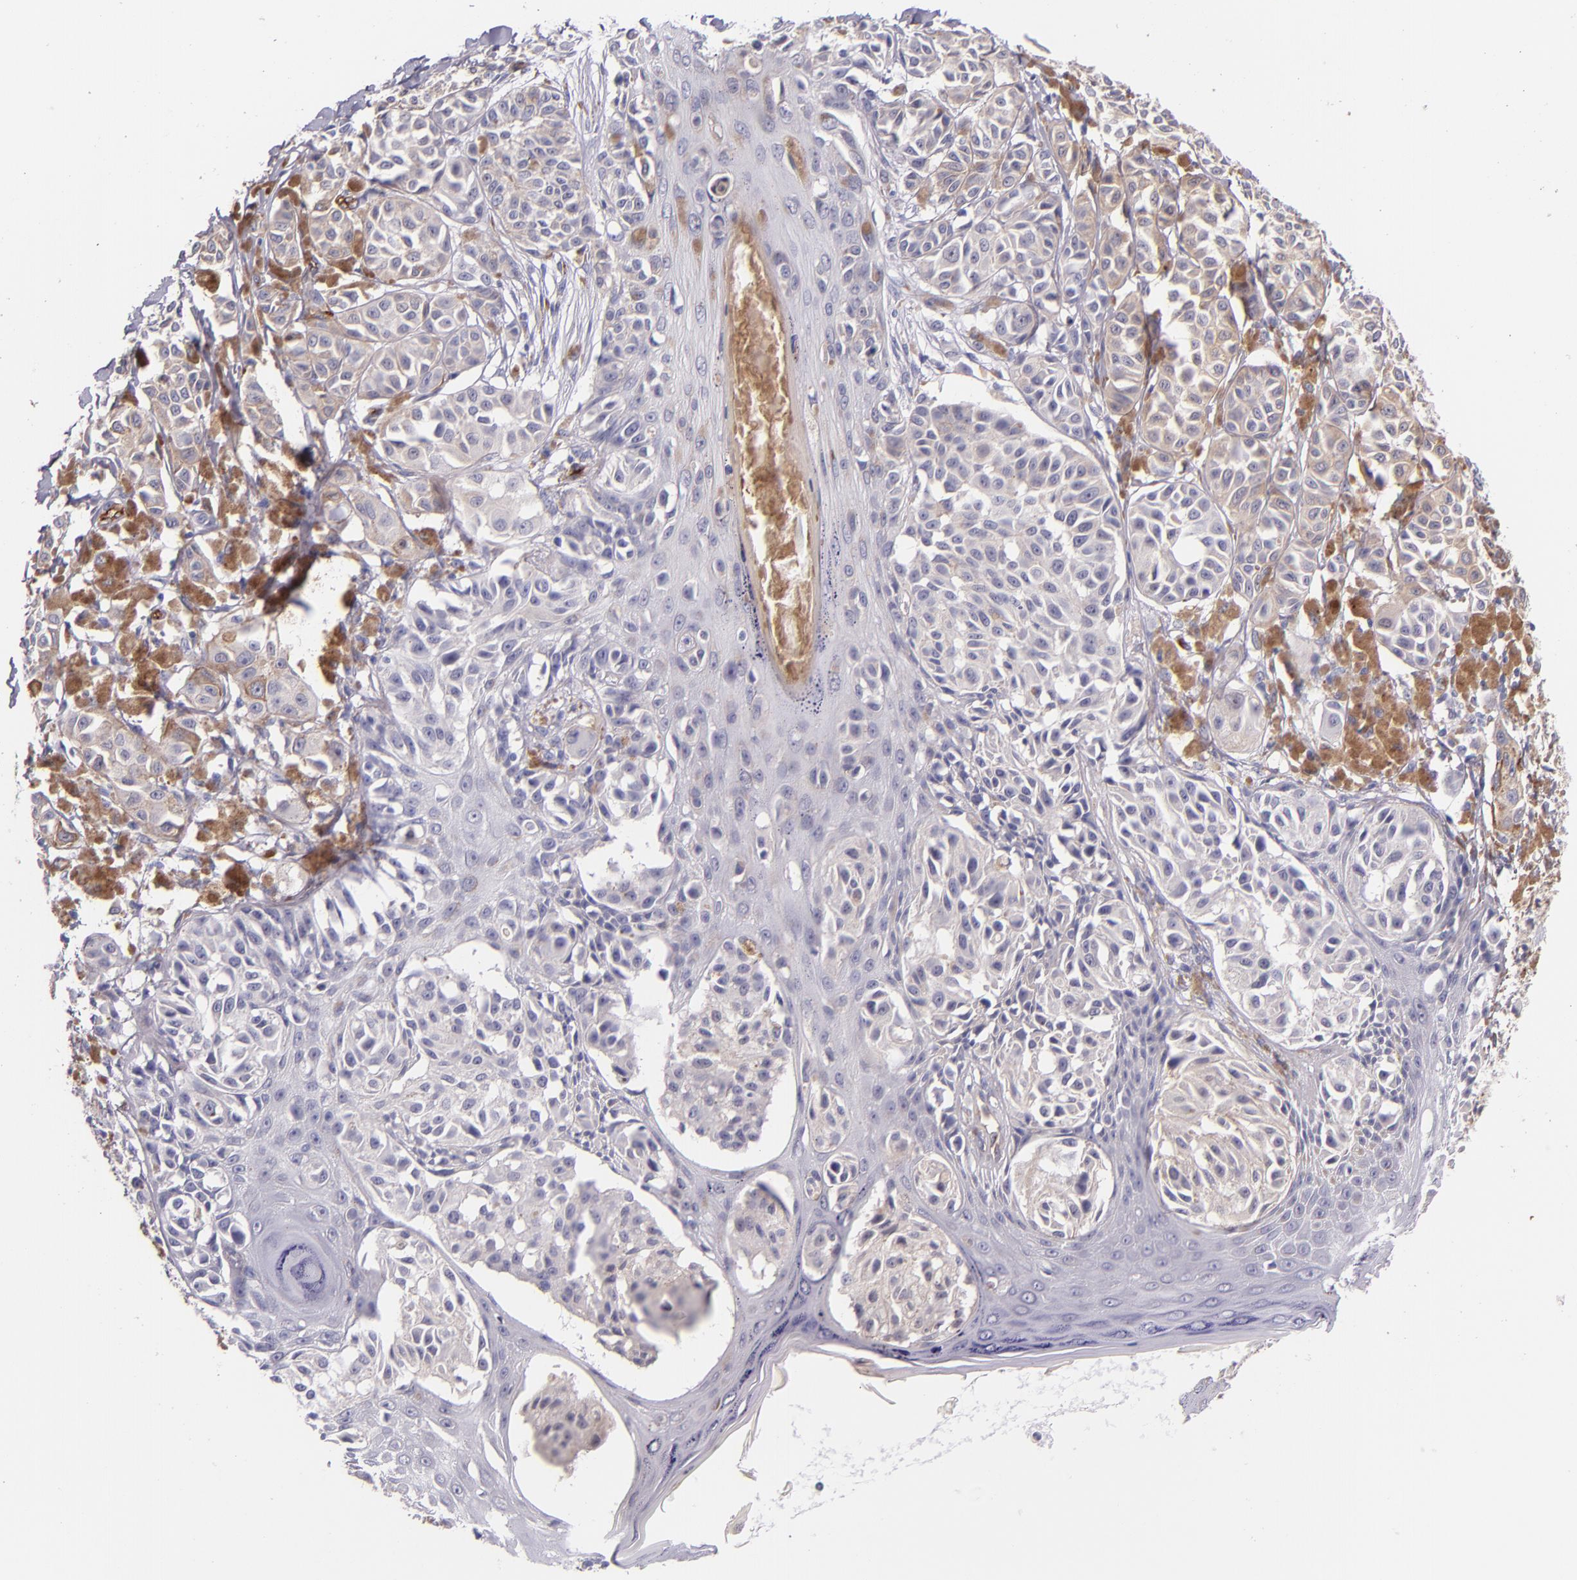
{"staining": {"intensity": "moderate", "quantity": "<25%", "location": "cytoplasmic/membranous"}, "tissue": "melanoma", "cell_type": "Tumor cells", "image_type": "cancer", "snomed": [{"axis": "morphology", "description": "Malignant melanoma, NOS"}, {"axis": "topography", "description": "Skin"}], "caption": "Immunohistochemistry (IHC) staining of melanoma, which reveals low levels of moderate cytoplasmic/membranous expression in approximately <25% of tumor cells indicating moderate cytoplasmic/membranous protein expression. The staining was performed using DAB (brown) for protein detection and nuclei were counterstained in hematoxylin (blue).", "gene": "NOS3", "patient": {"sex": "male", "age": 76}}